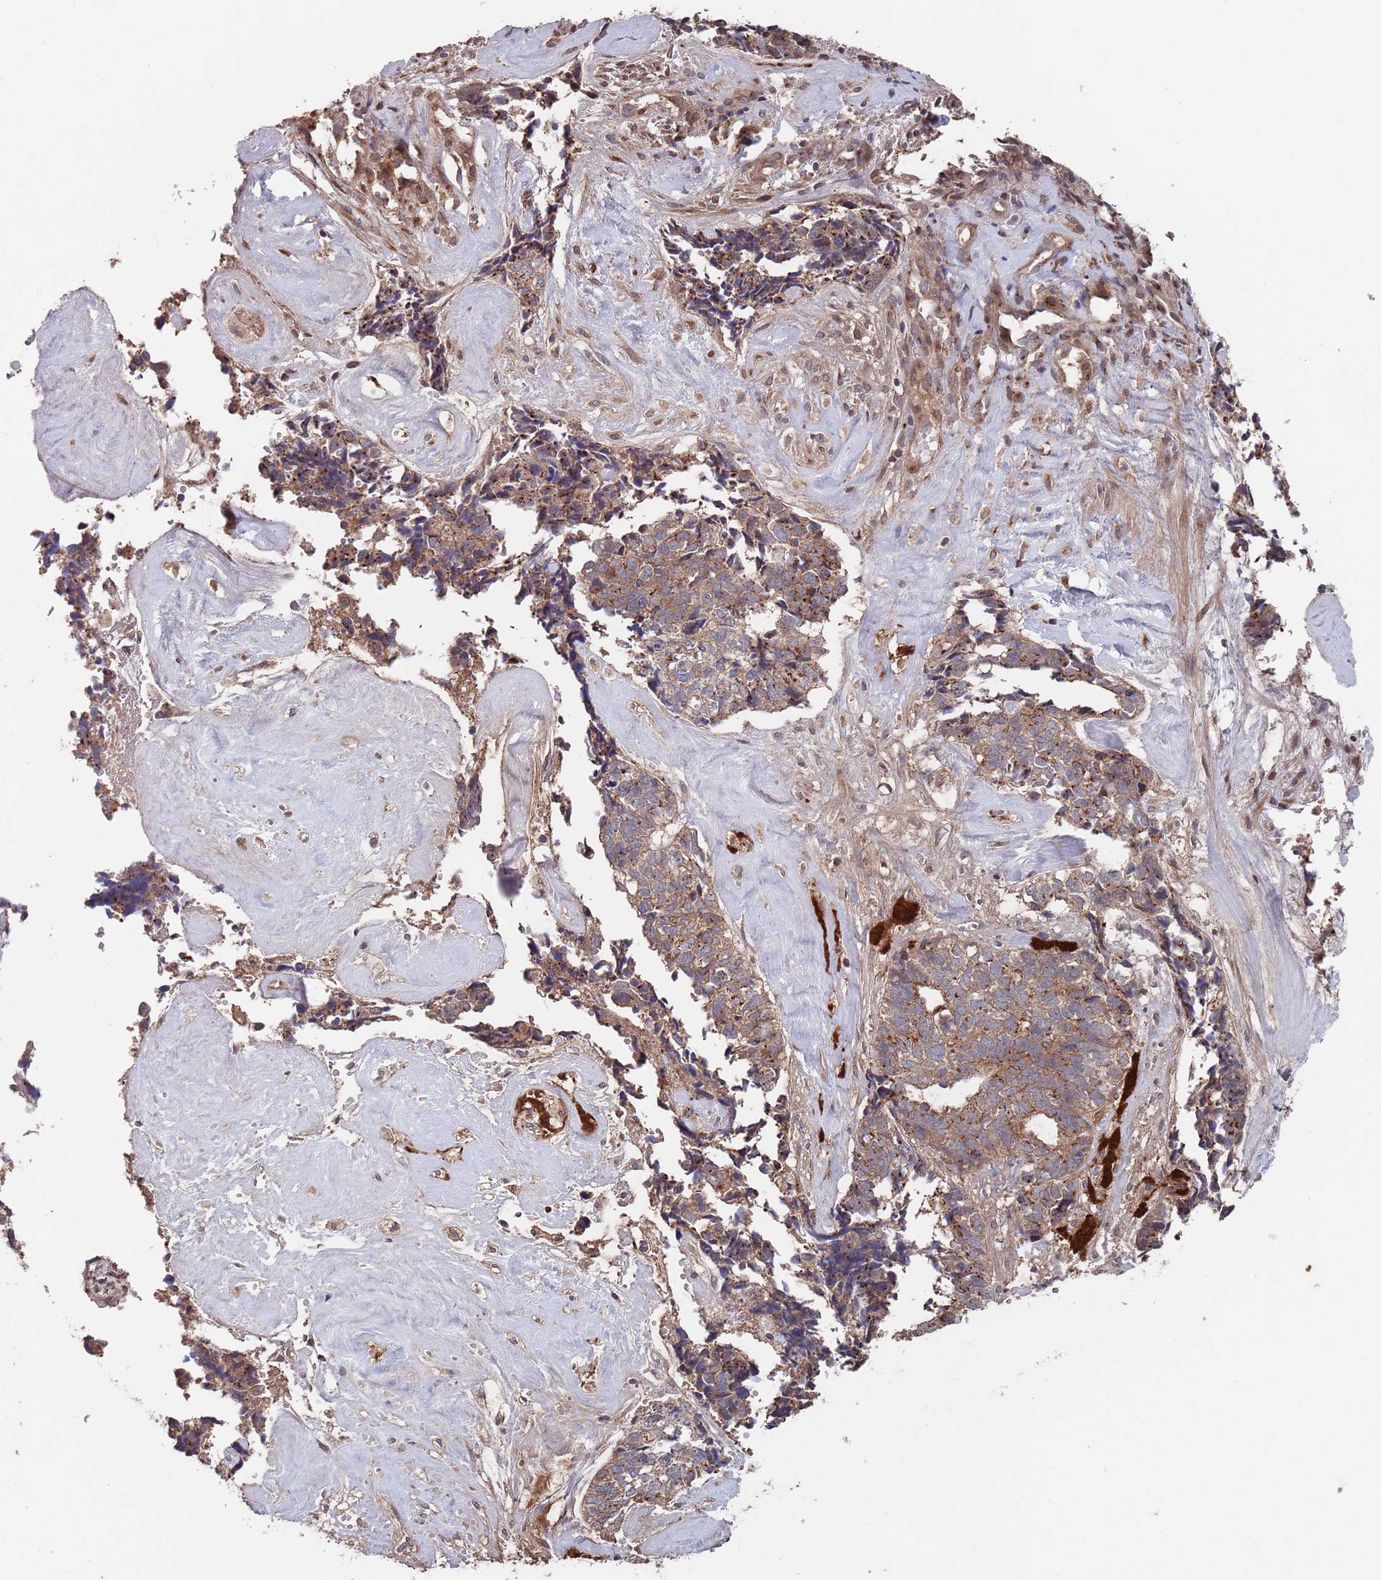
{"staining": {"intensity": "weak", "quantity": ">75%", "location": "cytoplasmic/membranous"}, "tissue": "cervical cancer", "cell_type": "Tumor cells", "image_type": "cancer", "snomed": [{"axis": "morphology", "description": "Squamous cell carcinoma, NOS"}, {"axis": "topography", "description": "Cervix"}], "caption": "Brown immunohistochemical staining in human cervical squamous cell carcinoma shows weak cytoplasmic/membranous positivity in about >75% of tumor cells. (DAB (3,3'-diaminobenzidine) = brown stain, brightfield microscopy at high magnification).", "gene": "UNC45A", "patient": {"sex": "female", "age": 63}}